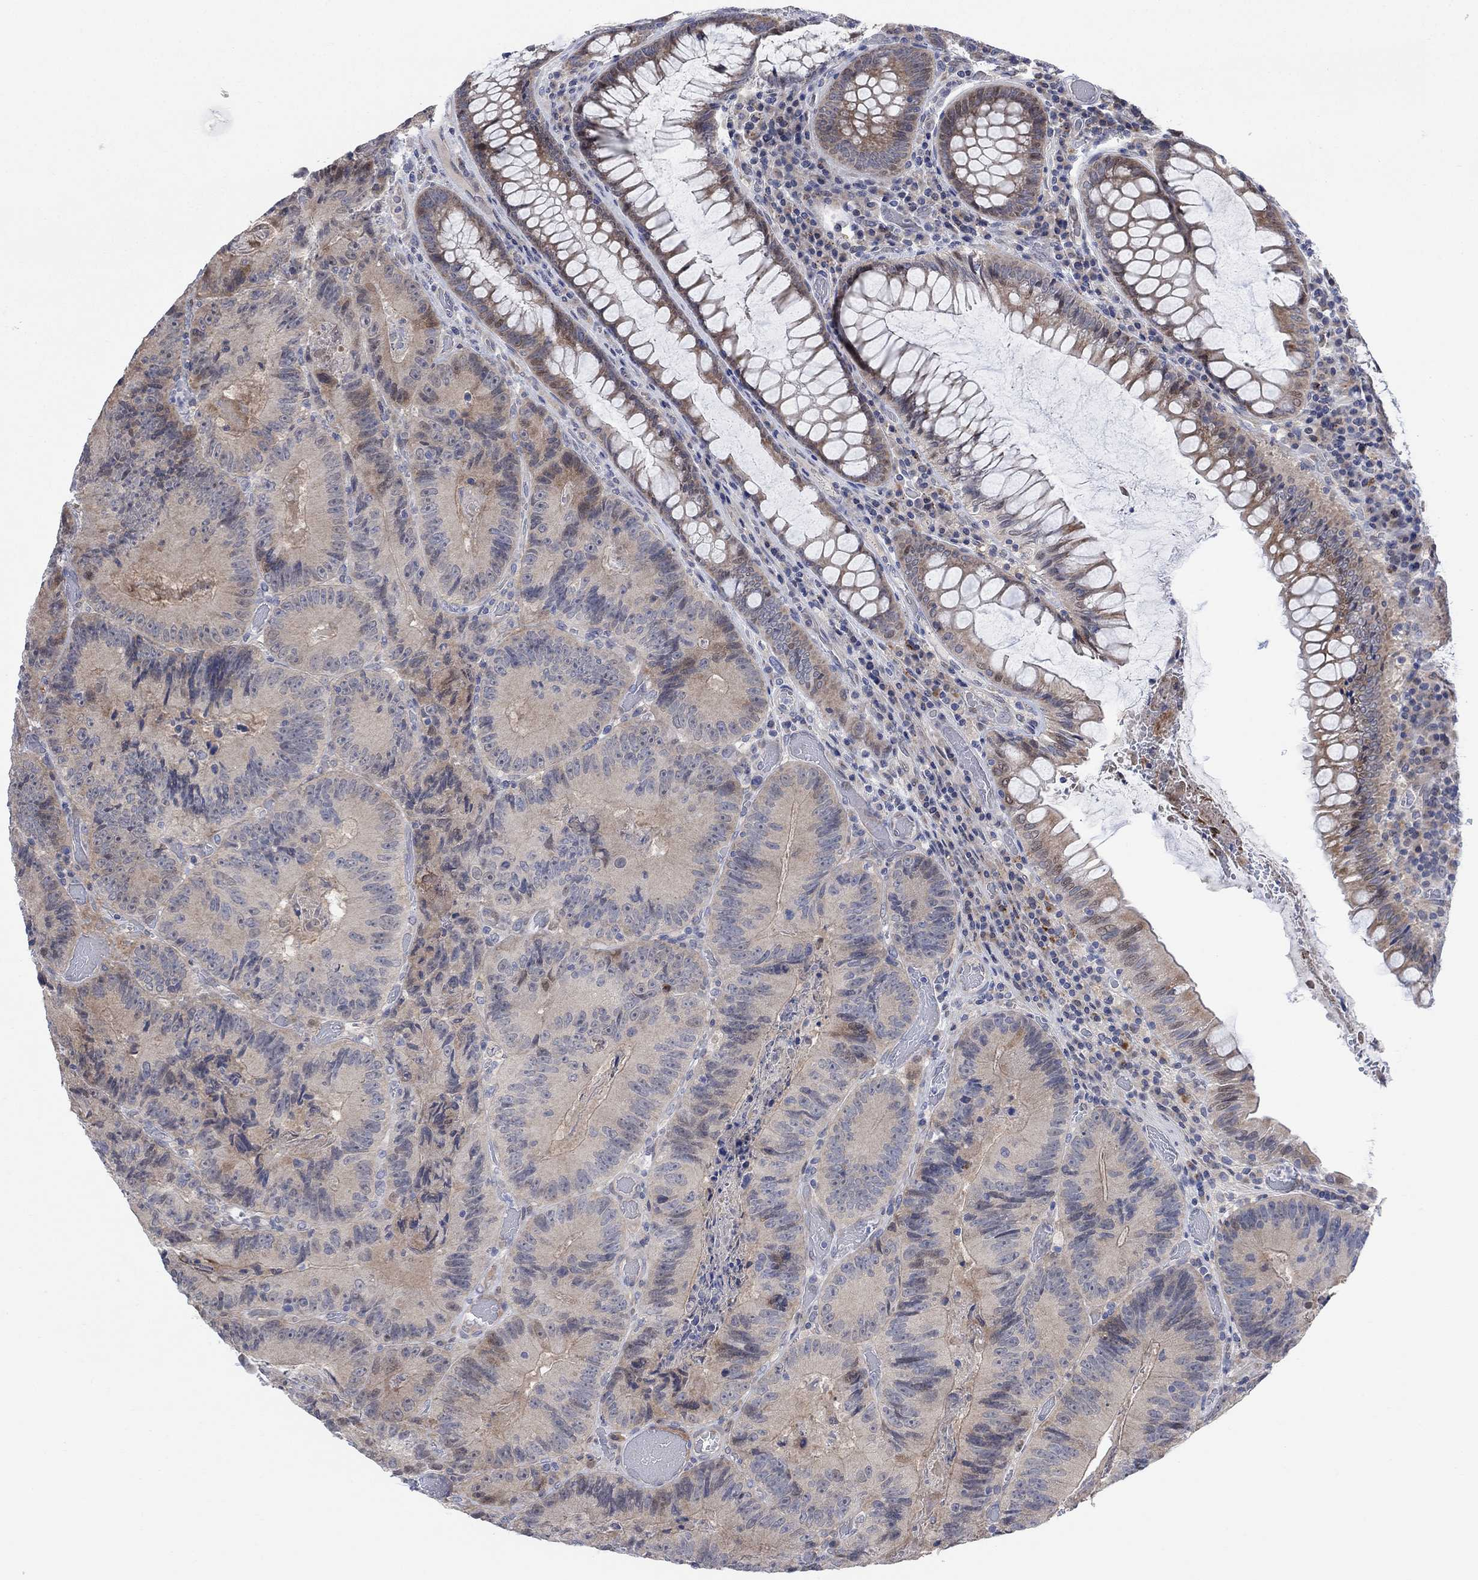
{"staining": {"intensity": "weak", "quantity": "25%-75%", "location": "cytoplasmic/membranous"}, "tissue": "colorectal cancer", "cell_type": "Tumor cells", "image_type": "cancer", "snomed": [{"axis": "morphology", "description": "Adenocarcinoma, NOS"}, {"axis": "topography", "description": "Colon"}], "caption": "Immunohistochemical staining of human colorectal cancer reveals low levels of weak cytoplasmic/membranous positivity in approximately 25%-75% of tumor cells.", "gene": "CNTF", "patient": {"sex": "female", "age": 86}}